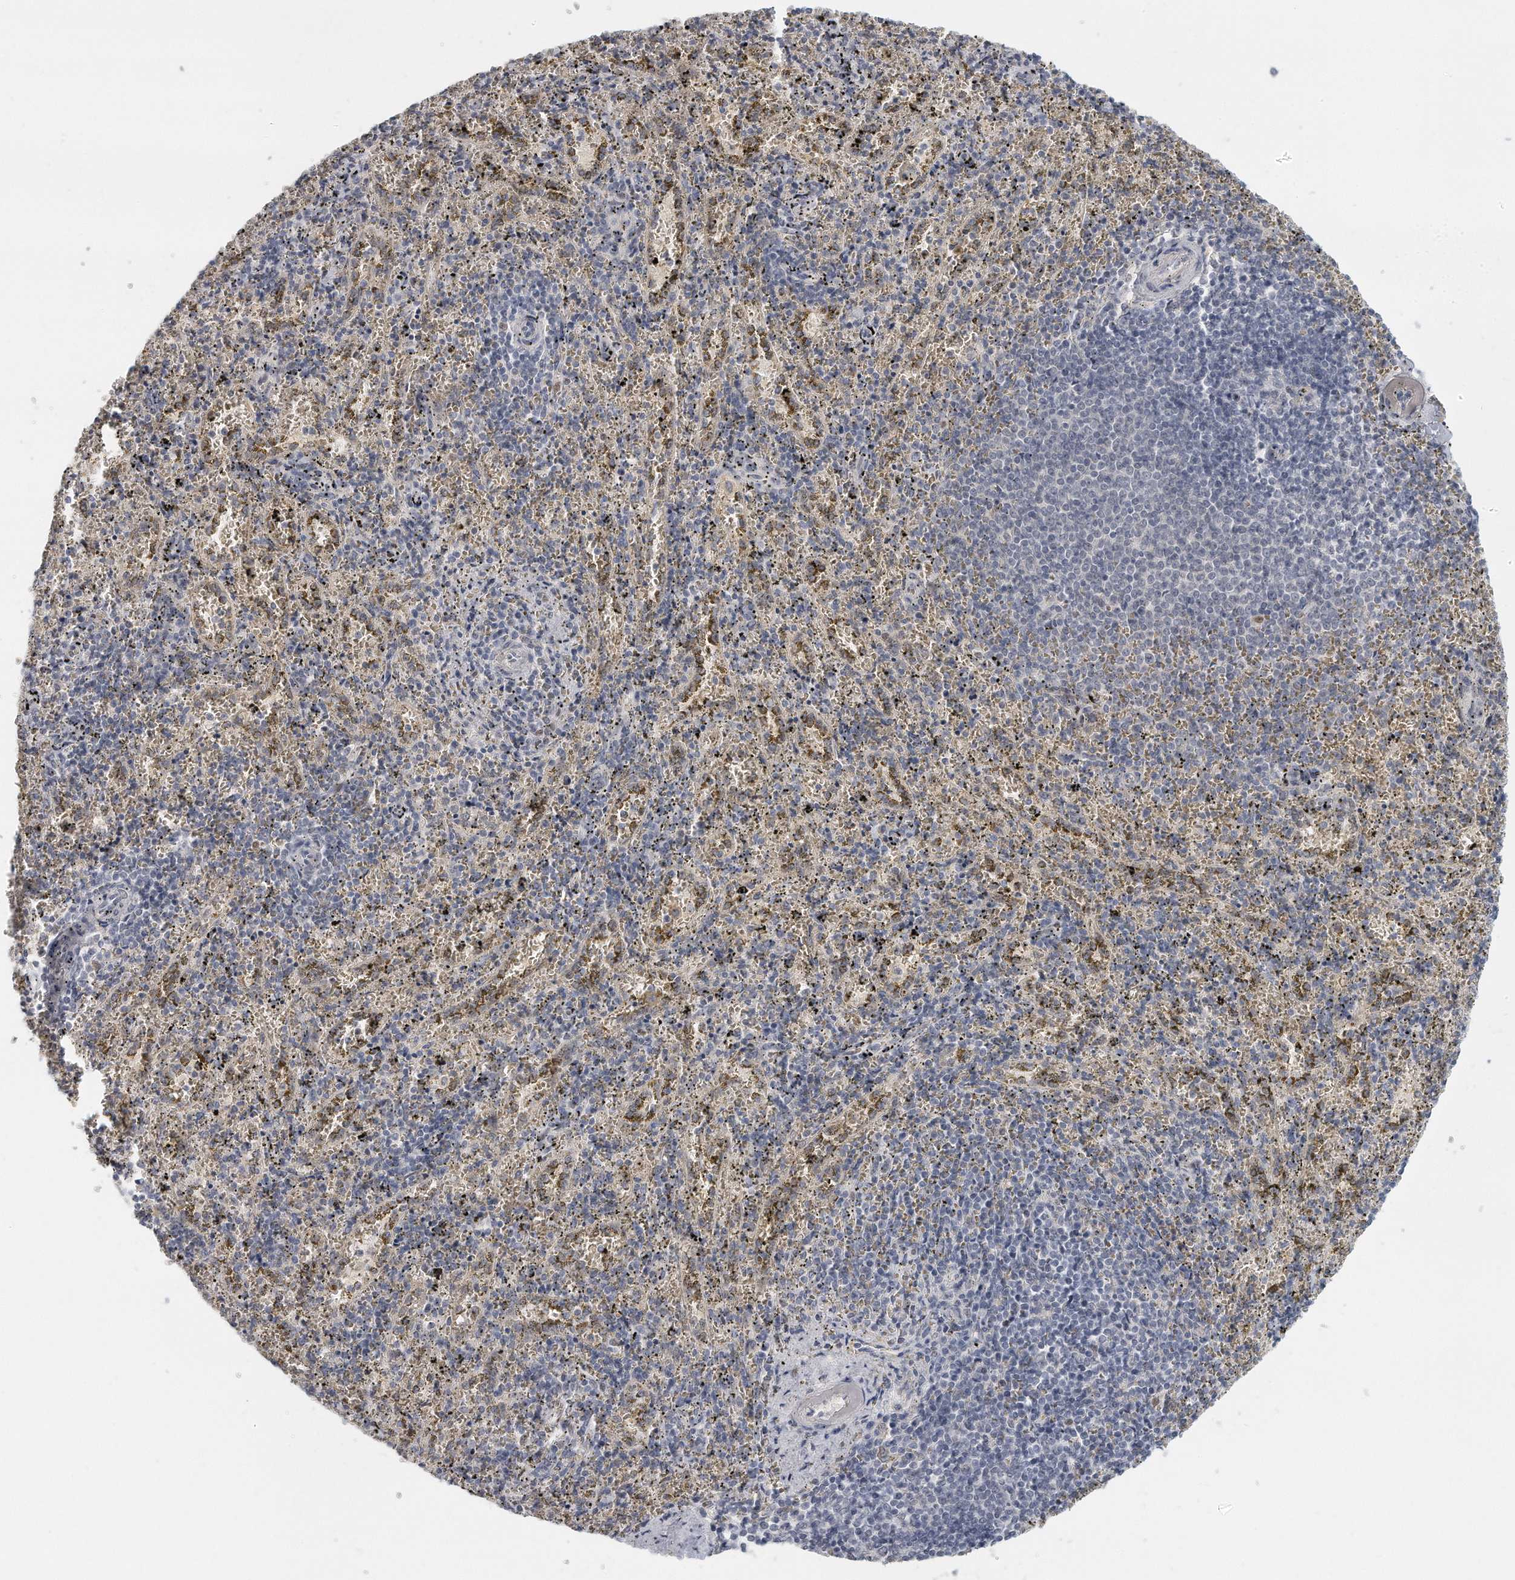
{"staining": {"intensity": "negative", "quantity": "none", "location": "none"}, "tissue": "spleen", "cell_type": "Cells in red pulp", "image_type": "normal", "snomed": [{"axis": "morphology", "description": "Normal tissue, NOS"}, {"axis": "topography", "description": "Spleen"}], "caption": "IHC micrograph of normal spleen stained for a protein (brown), which displays no expression in cells in red pulp. (Immunohistochemistry (ihc), brightfield microscopy, high magnification).", "gene": "DDX43", "patient": {"sex": "male", "age": 11}}